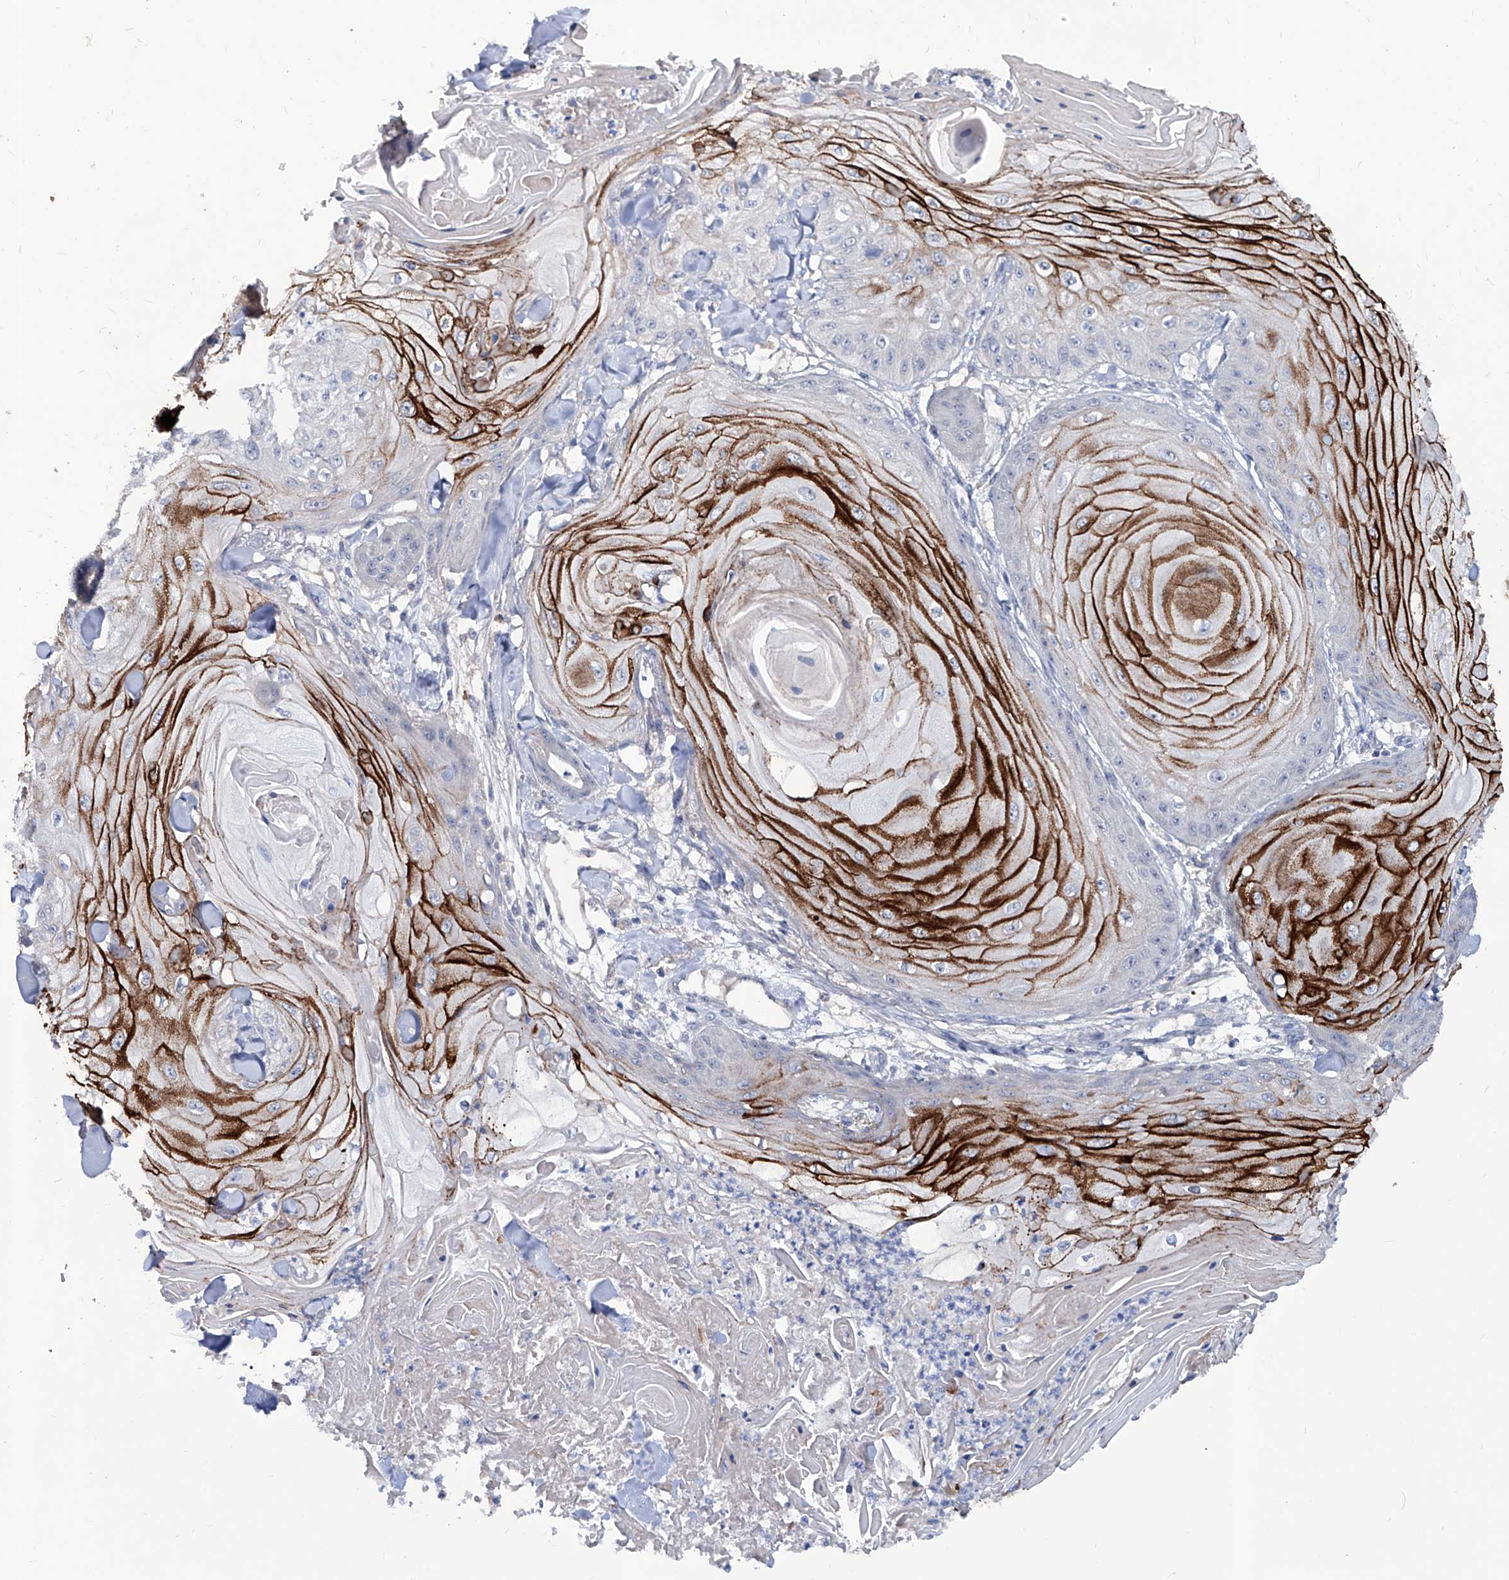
{"staining": {"intensity": "strong", "quantity": "<25%", "location": "cytoplasmic/membranous"}, "tissue": "skin cancer", "cell_type": "Tumor cells", "image_type": "cancer", "snomed": [{"axis": "morphology", "description": "Squamous cell carcinoma, NOS"}, {"axis": "topography", "description": "Skin"}], "caption": "Immunohistochemical staining of skin cancer (squamous cell carcinoma) shows strong cytoplasmic/membranous protein expression in about <25% of tumor cells.", "gene": "KLHL17", "patient": {"sex": "male", "age": 74}}